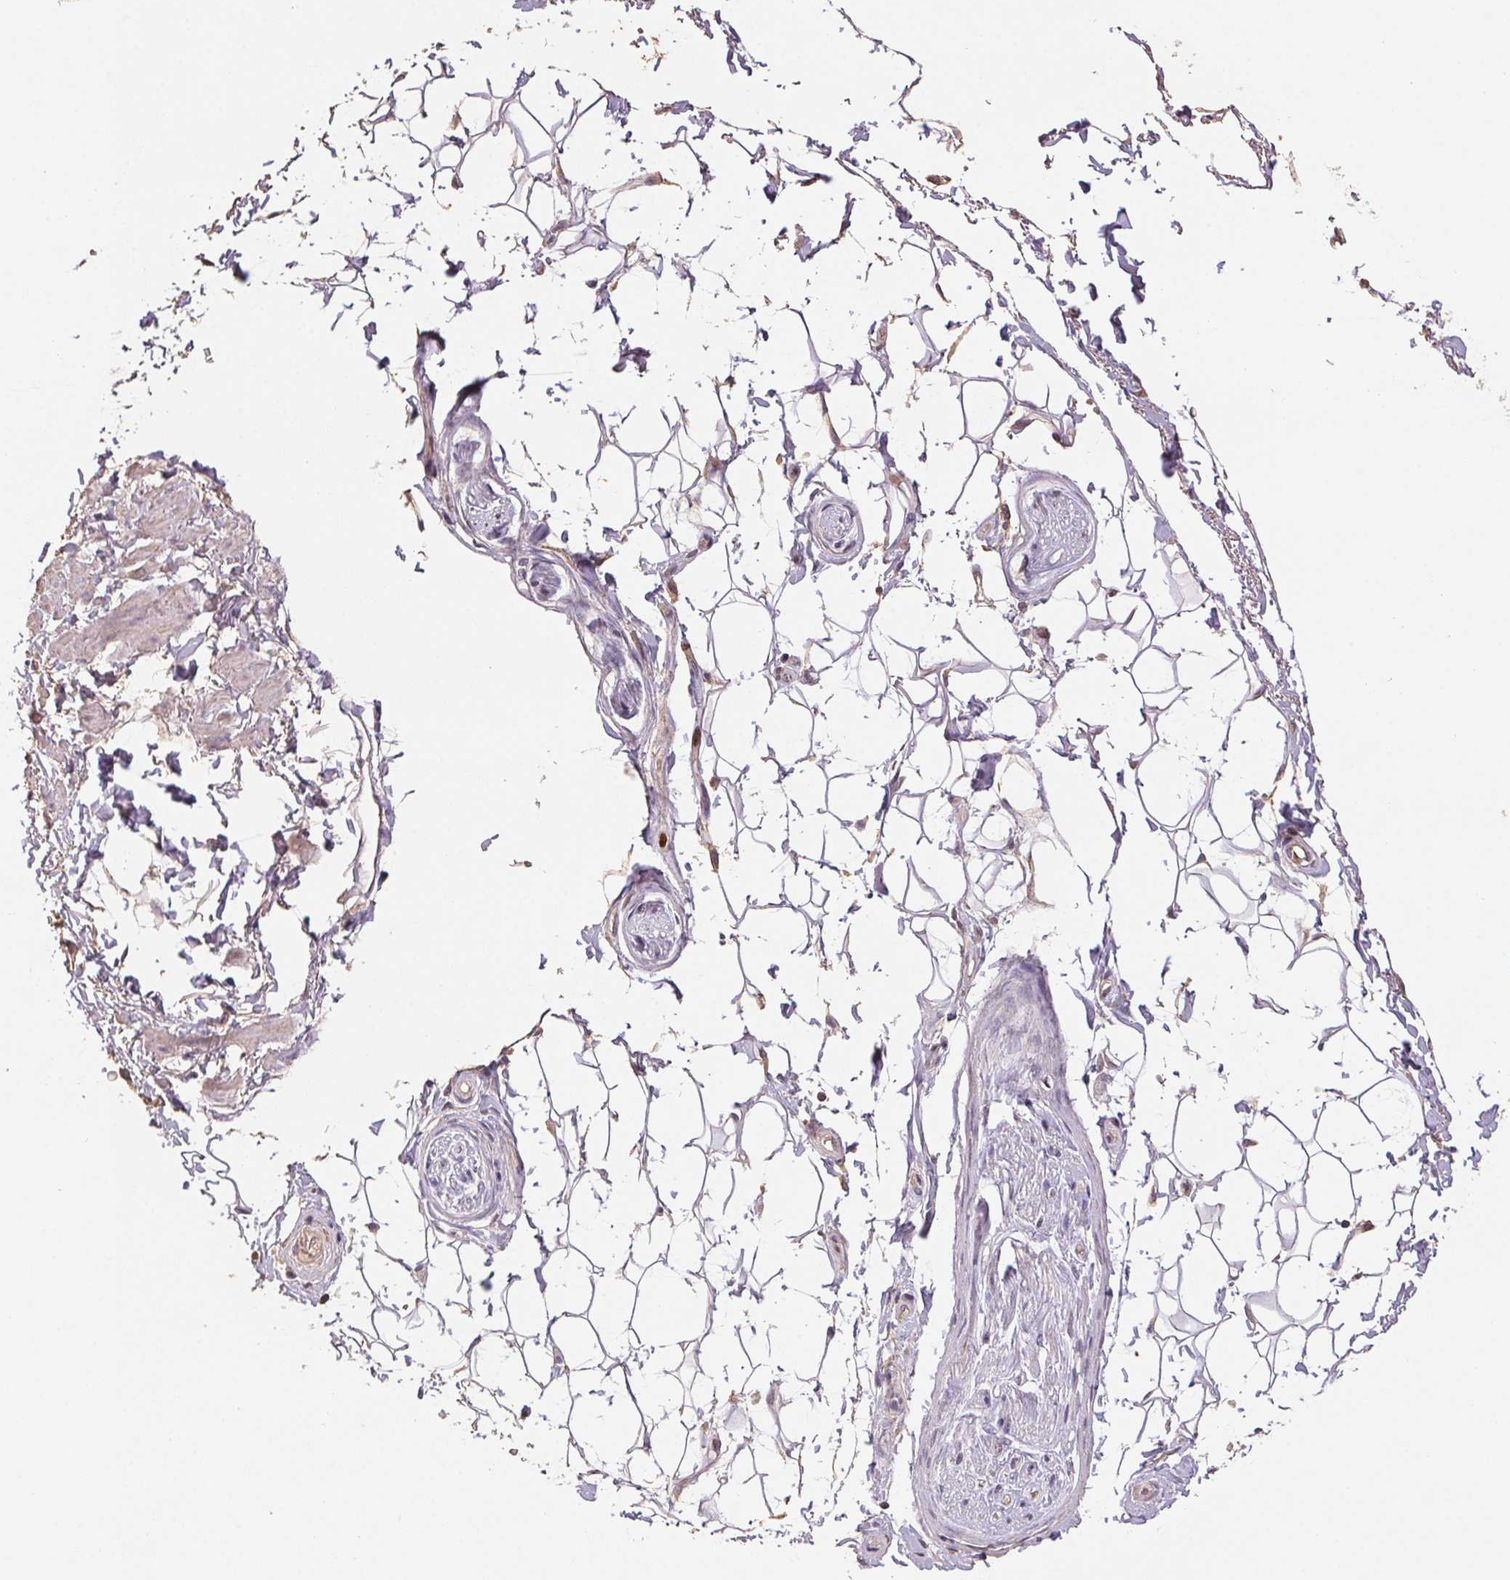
{"staining": {"intensity": "negative", "quantity": "none", "location": "none"}, "tissue": "adipose tissue", "cell_type": "Adipocytes", "image_type": "normal", "snomed": [{"axis": "morphology", "description": "Normal tissue, NOS"}, {"axis": "topography", "description": "Anal"}, {"axis": "topography", "description": "Peripheral nerve tissue"}], "caption": "This is an immunohistochemistry (IHC) histopathology image of normal human adipose tissue. There is no staining in adipocytes.", "gene": "CENPF", "patient": {"sex": "male", "age": 51}}